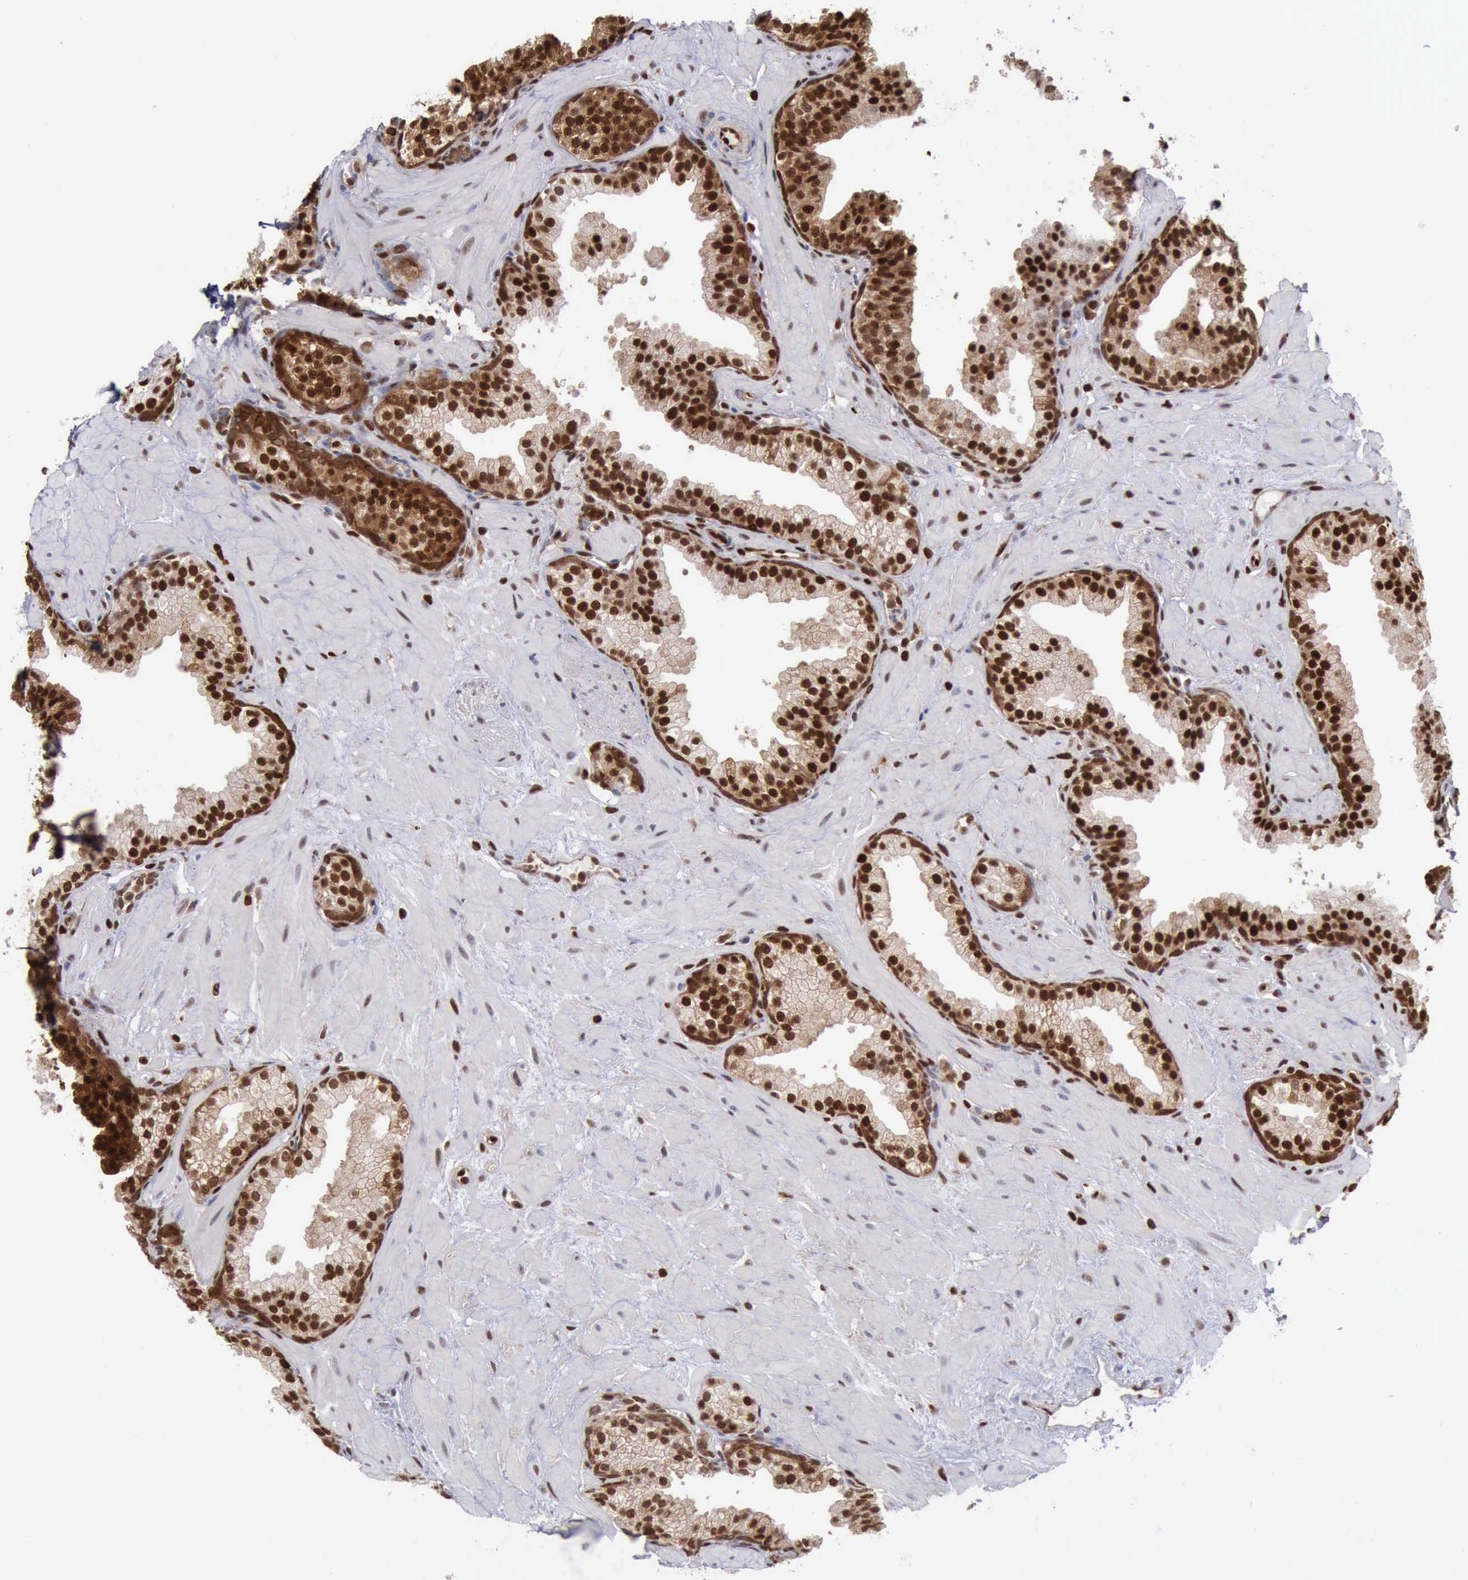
{"staining": {"intensity": "strong", "quantity": ">75%", "location": "cytoplasmic/membranous,nuclear"}, "tissue": "prostate", "cell_type": "Glandular cells", "image_type": "normal", "snomed": [{"axis": "morphology", "description": "Normal tissue, NOS"}, {"axis": "topography", "description": "Prostate"}], "caption": "This histopathology image demonstrates benign prostate stained with immunohistochemistry to label a protein in brown. The cytoplasmic/membranous,nuclear of glandular cells show strong positivity for the protein. Nuclei are counter-stained blue.", "gene": "PDCD4", "patient": {"sex": "male", "age": 60}}